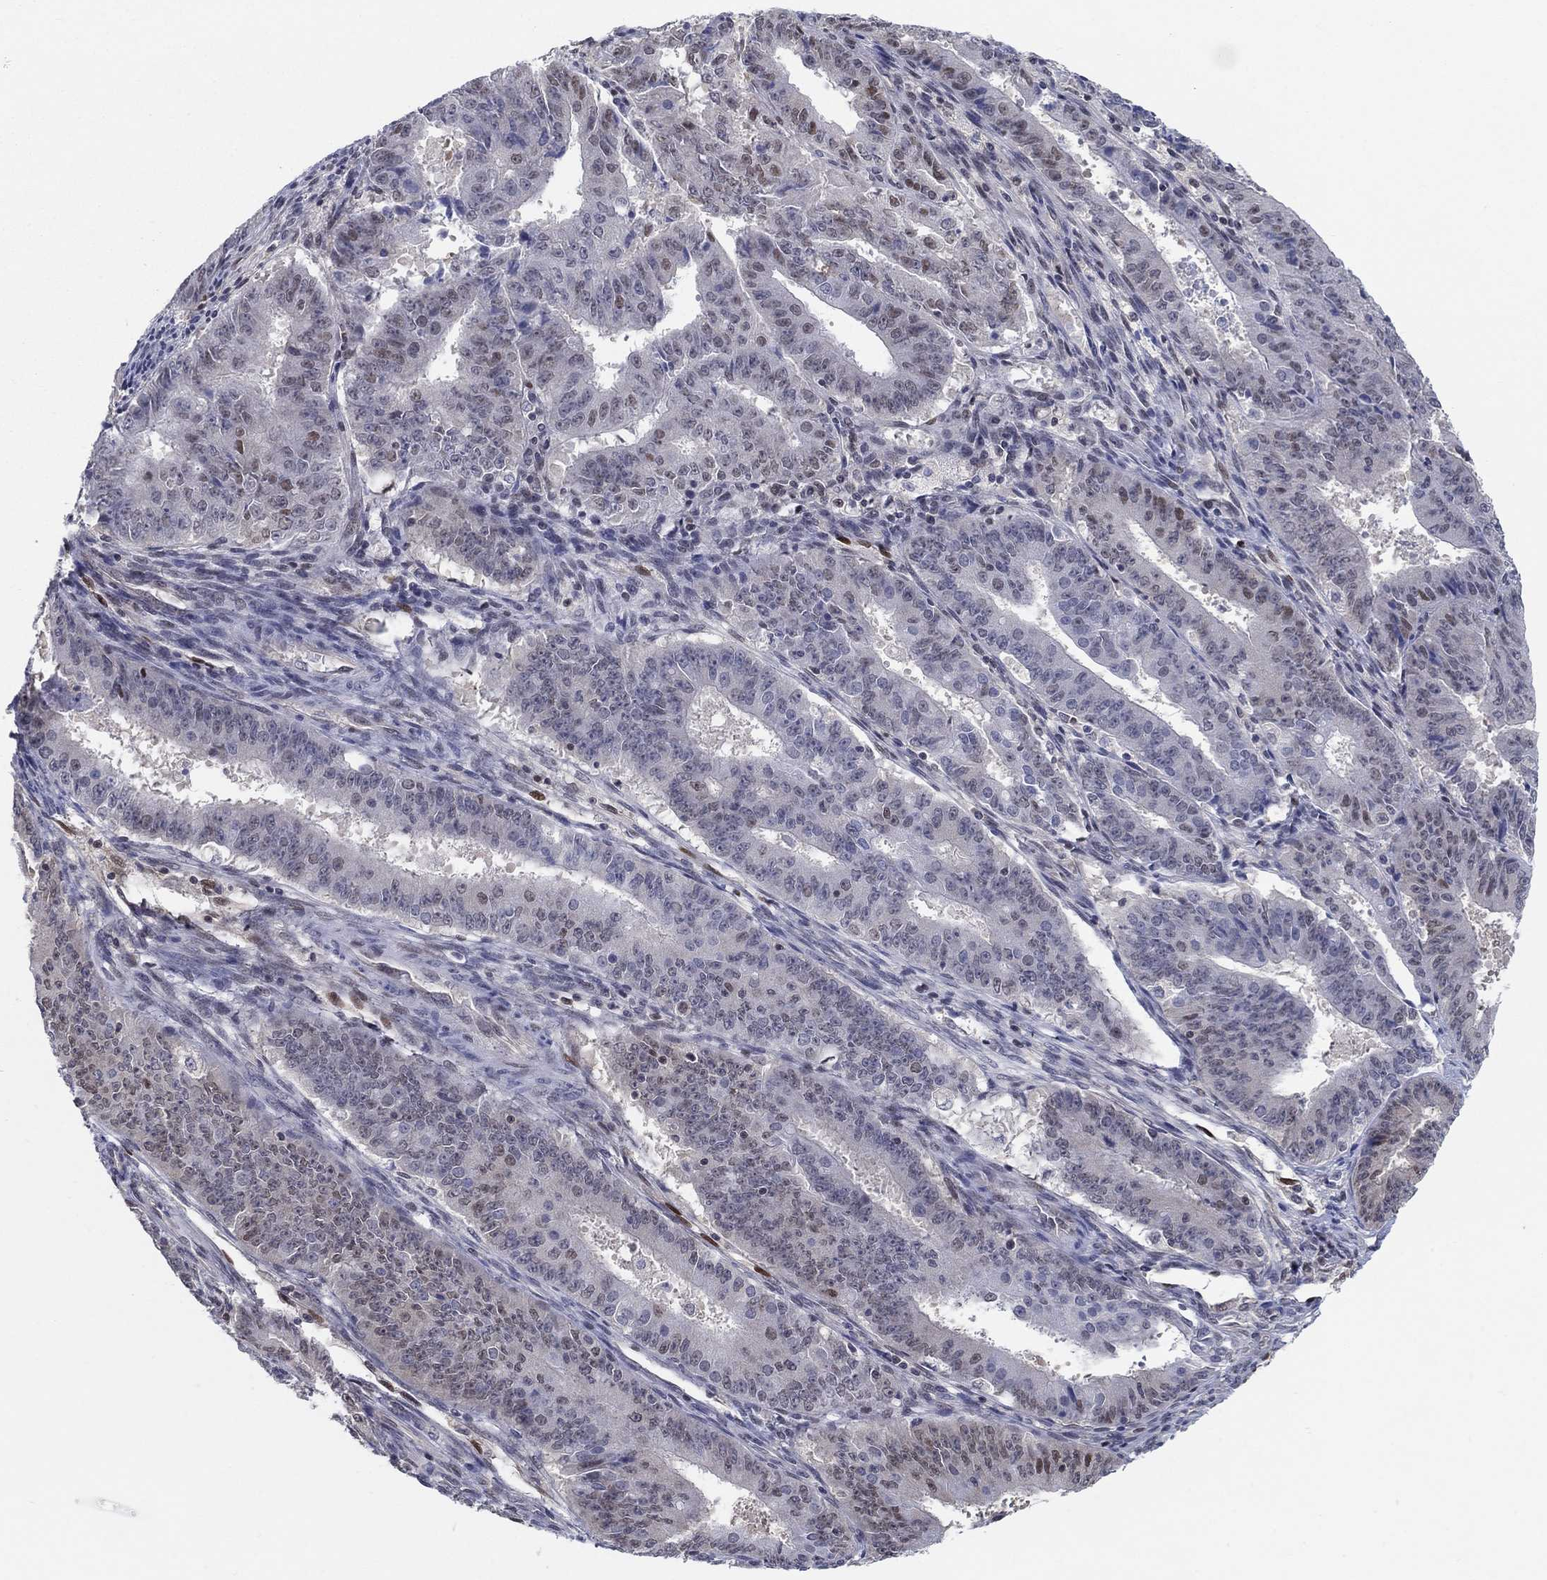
{"staining": {"intensity": "negative", "quantity": "none", "location": "none"}, "tissue": "ovarian cancer", "cell_type": "Tumor cells", "image_type": "cancer", "snomed": [{"axis": "morphology", "description": "Carcinoma, endometroid"}, {"axis": "topography", "description": "Ovary"}], "caption": "This image is of ovarian cancer stained with immunohistochemistry (IHC) to label a protein in brown with the nuclei are counter-stained blue. There is no expression in tumor cells.", "gene": "CENPE", "patient": {"sex": "female", "age": 42}}